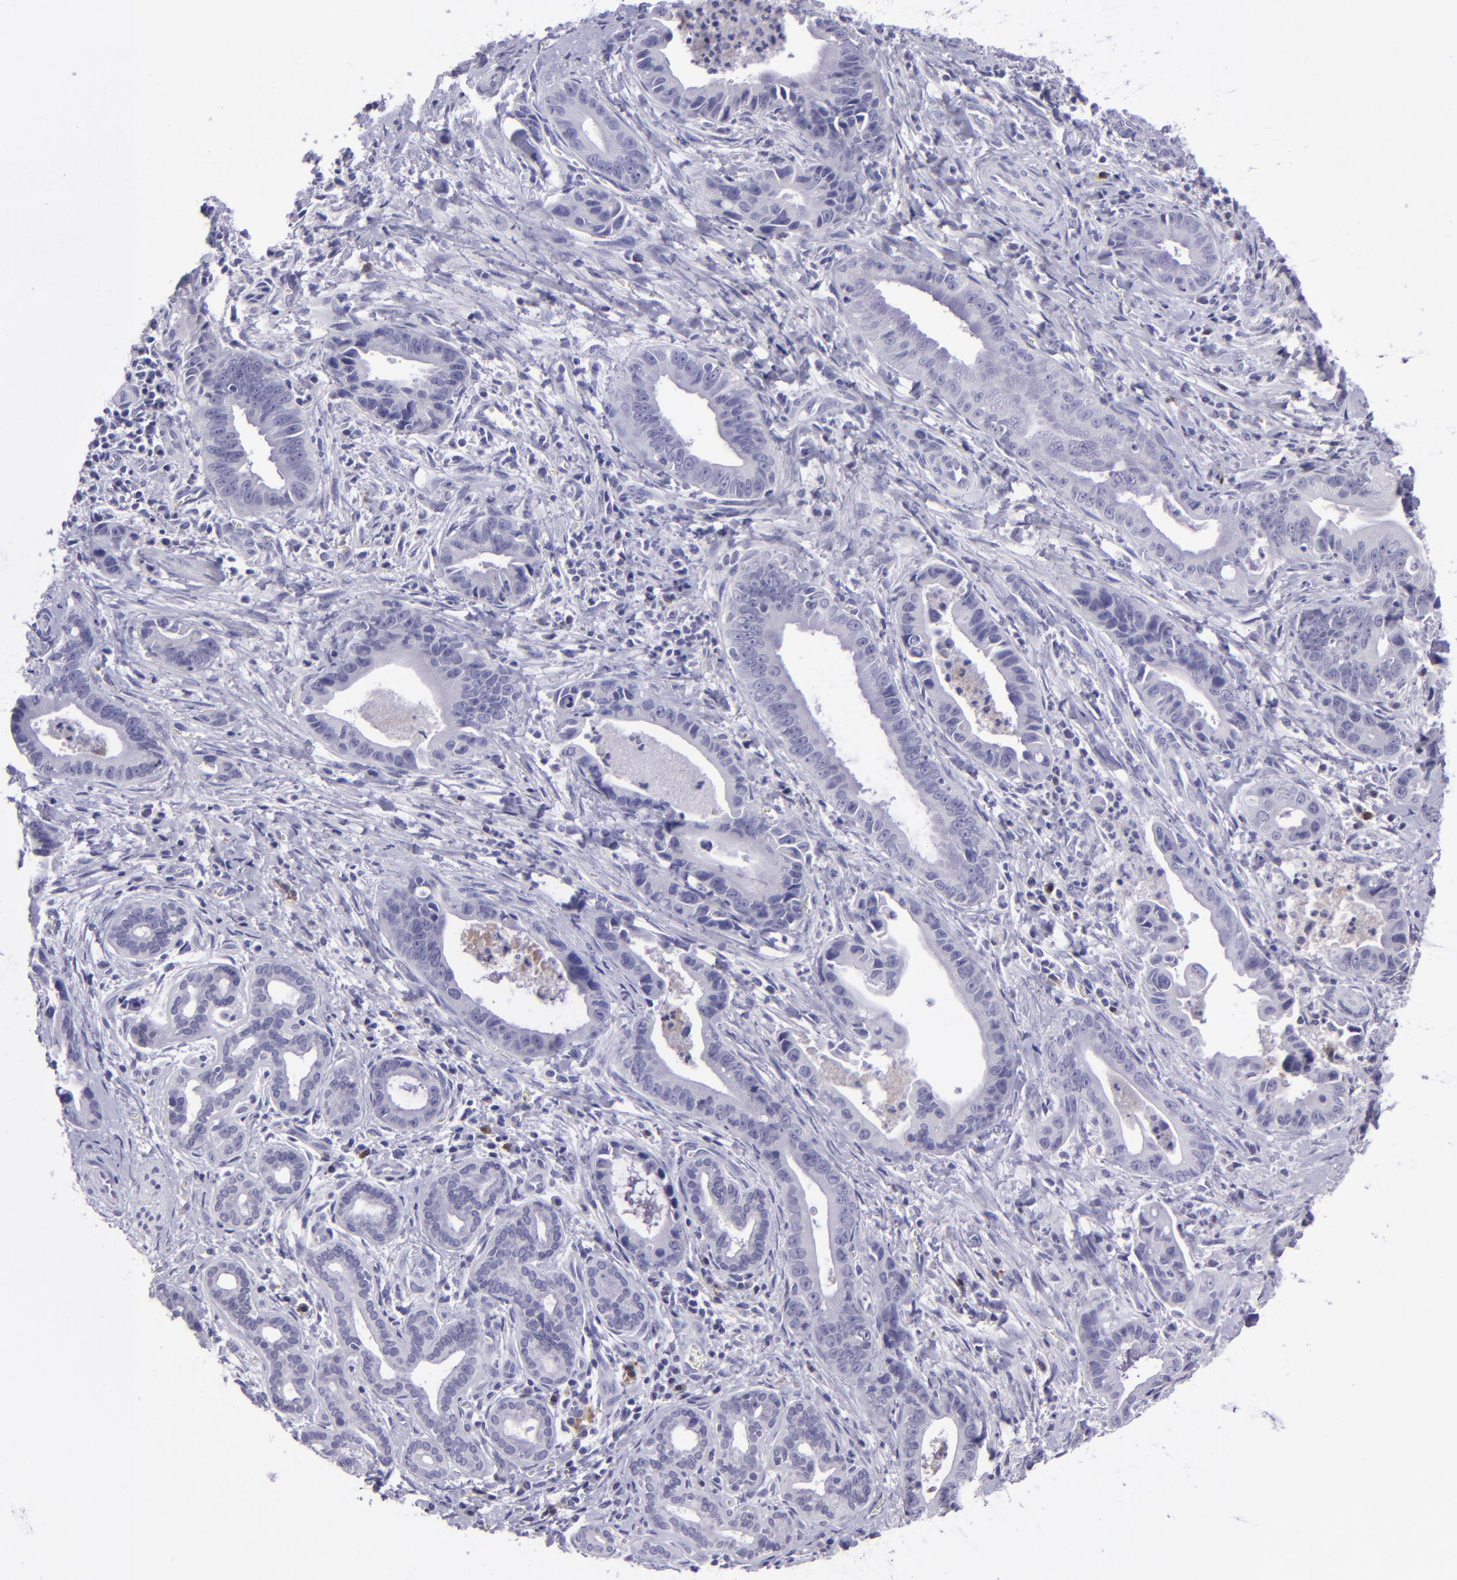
{"staining": {"intensity": "negative", "quantity": "none", "location": "none"}, "tissue": "liver cancer", "cell_type": "Tumor cells", "image_type": "cancer", "snomed": [{"axis": "morphology", "description": "Cholangiocarcinoma"}, {"axis": "topography", "description": "Liver"}], "caption": "DAB (3,3'-diaminobenzidine) immunohistochemical staining of liver cholangiocarcinoma shows no significant staining in tumor cells.", "gene": "POU2F2", "patient": {"sex": "female", "age": 55}}